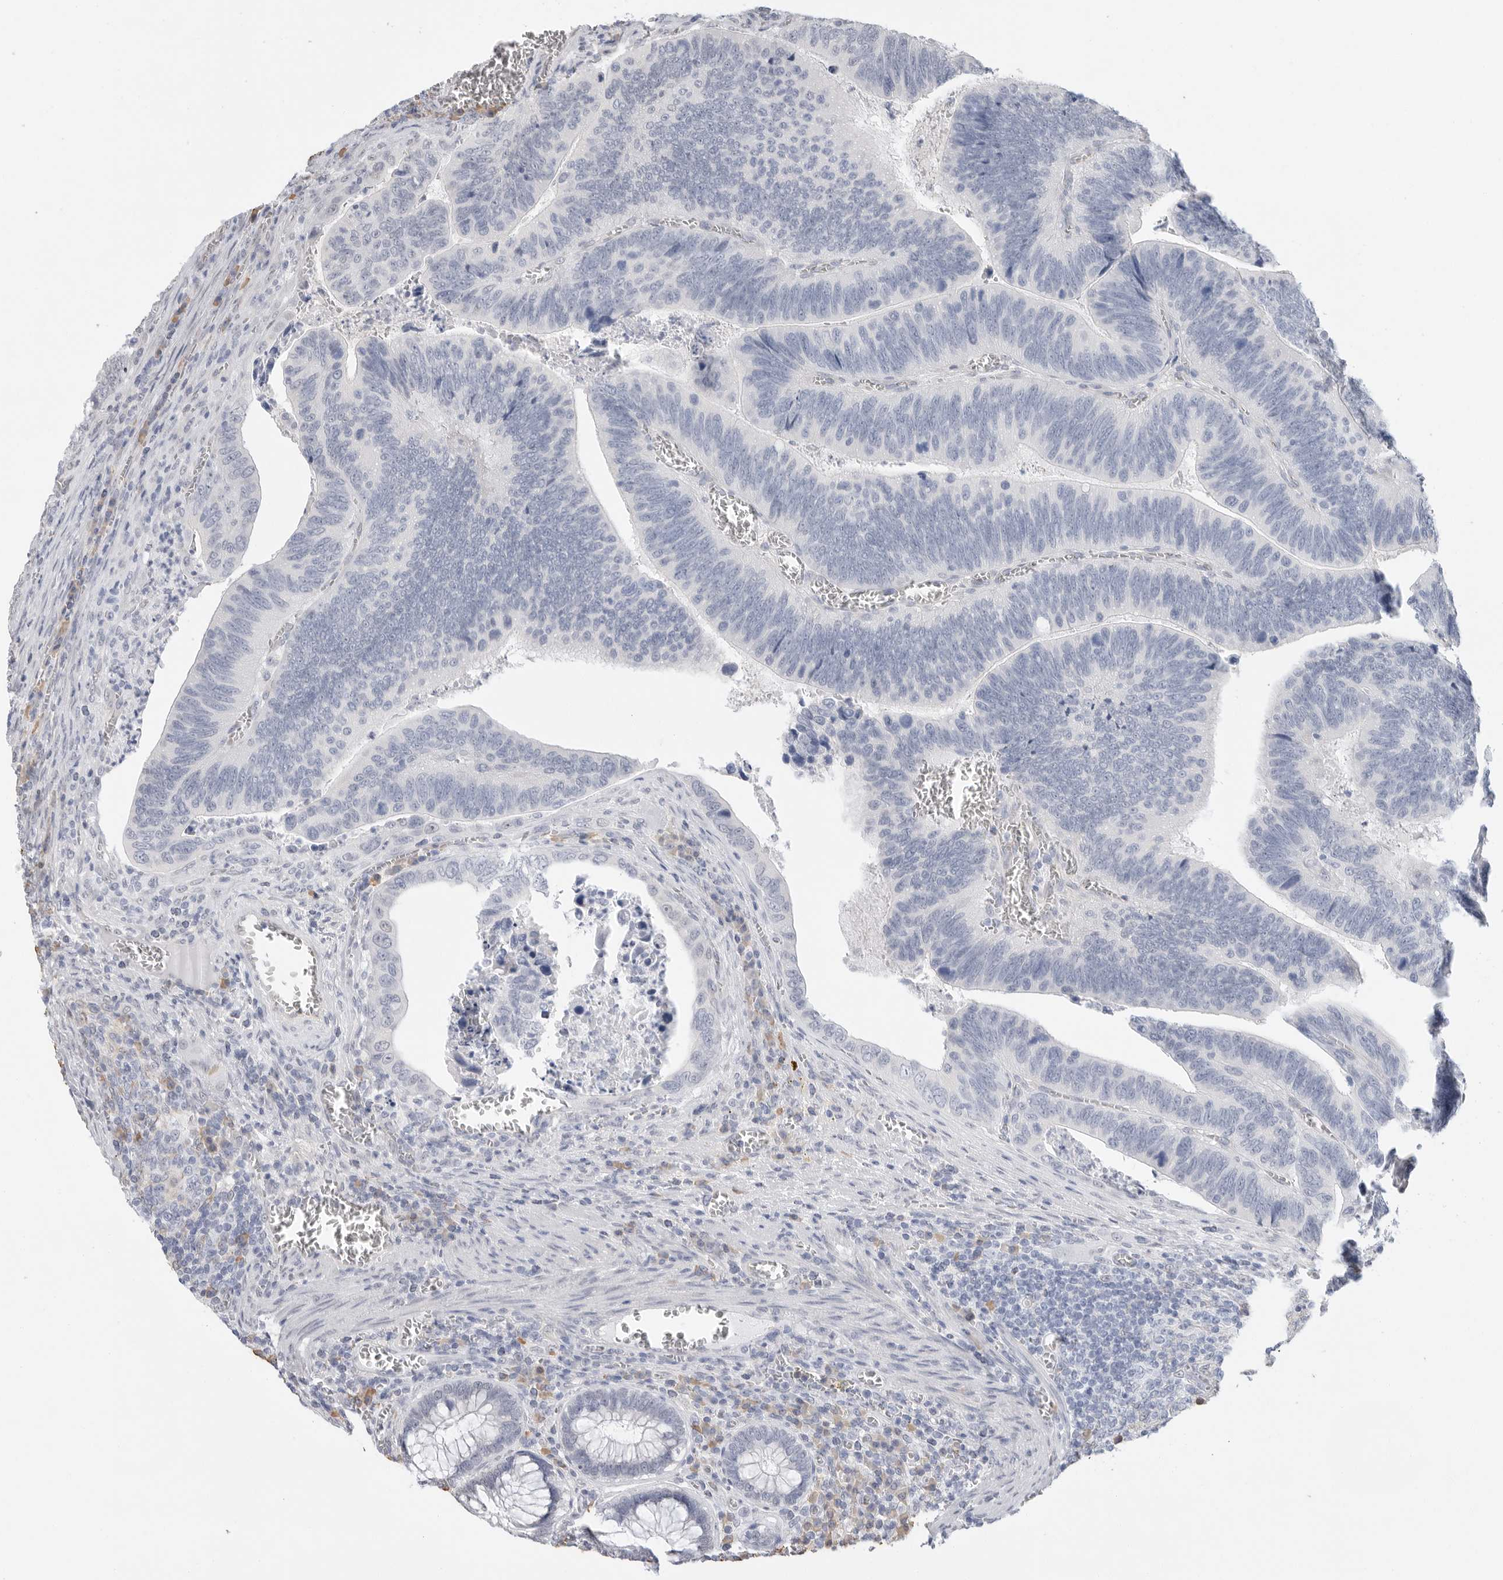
{"staining": {"intensity": "negative", "quantity": "none", "location": "none"}, "tissue": "colorectal cancer", "cell_type": "Tumor cells", "image_type": "cancer", "snomed": [{"axis": "morphology", "description": "Inflammation, NOS"}, {"axis": "morphology", "description": "Adenocarcinoma, NOS"}, {"axis": "topography", "description": "Colon"}], "caption": "Colorectal cancer was stained to show a protein in brown. There is no significant expression in tumor cells. (Immunohistochemistry (ihc), brightfield microscopy, high magnification).", "gene": "ARHGEF10", "patient": {"sex": "male", "age": 72}}